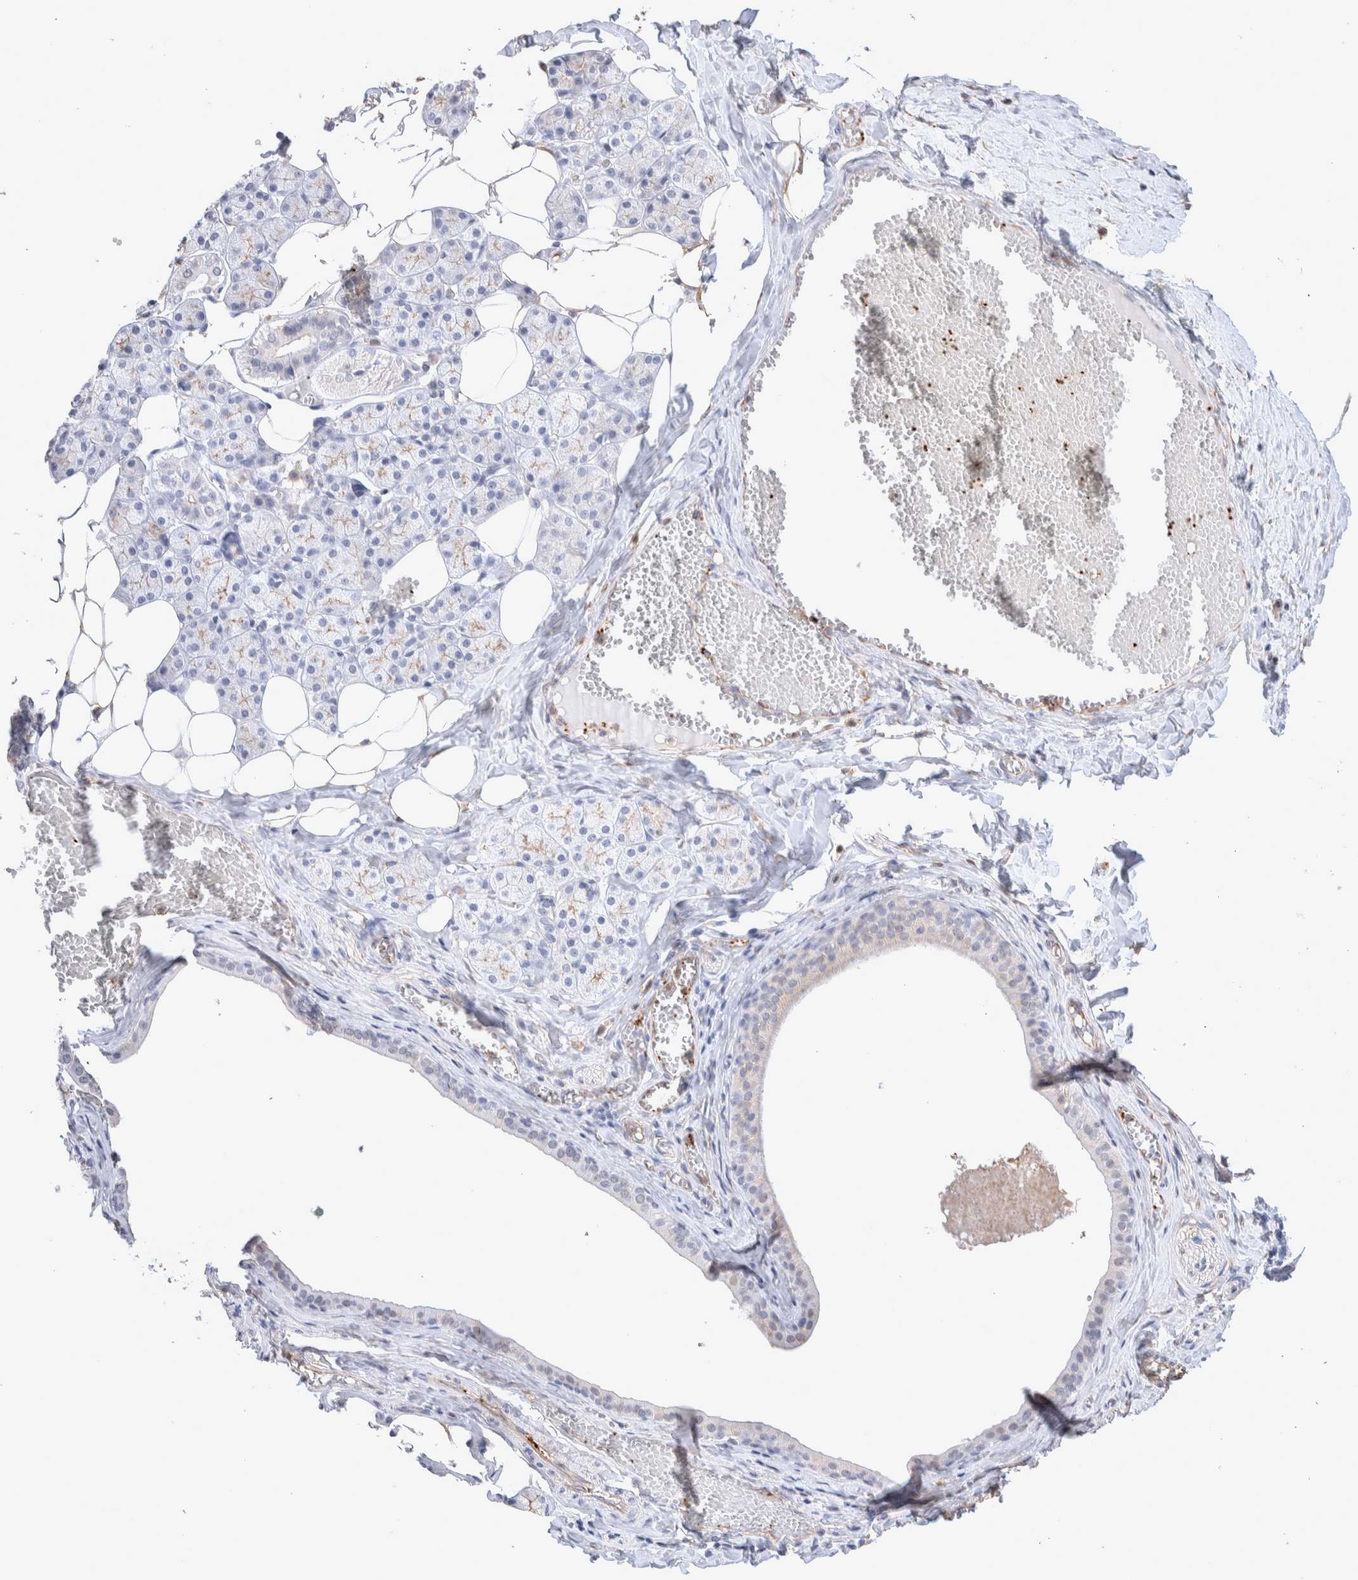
{"staining": {"intensity": "weak", "quantity": "<25%", "location": "cytoplasmic/membranous"}, "tissue": "salivary gland", "cell_type": "Glandular cells", "image_type": "normal", "snomed": [{"axis": "morphology", "description": "Normal tissue, NOS"}, {"axis": "topography", "description": "Salivary gland"}], "caption": "Unremarkable salivary gland was stained to show a protein in brown. There is no significant positivity in glandular cells. The staining is performed using DAB (3,3'-diaminobenzidine) brown chromogen with nuclei counter-stained in using hematoxylin.", "gene": "FFAR2", "patient": {"sex": "female", "age": 33}}